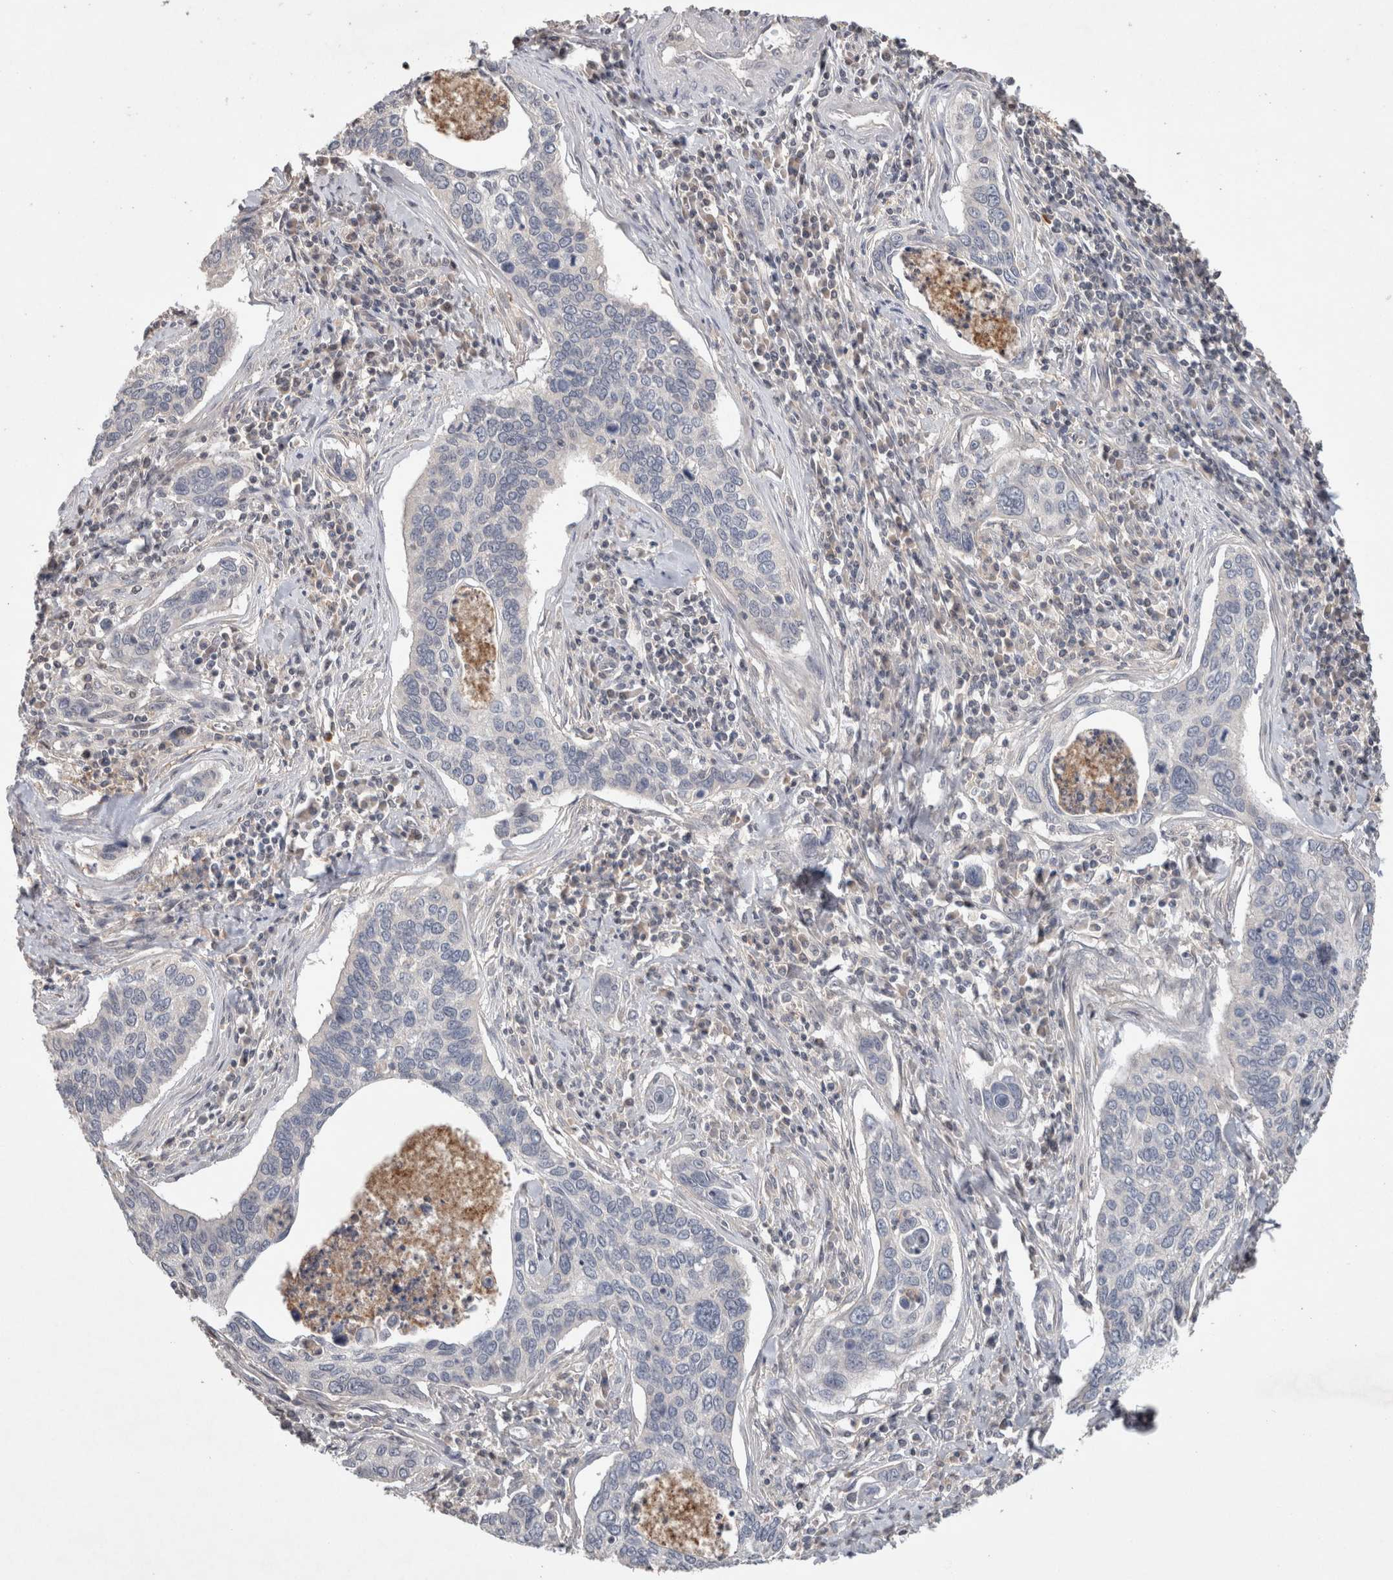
{"staining": {"intensity": "negative", "quantity": "none", "location": "none"}, "tissue": "cervical cancer", "cell_type": "Tumor cells", "image_type": "cancer", "snomed": [{"axis": "morphology", "description": "Squamous cell carcinoma, NOS"}, {"axis": "topography", "description": "Cervix"}], "caption": "A histopathology image of human cervical cancer (squamous cell carcinoma) is negative for staining in tumor cells. (DAB (3,3'-diaminobenzidine) IHC with hematoxylin counter stain).", "gene": "TRIM5", "patient": {"sex": "female", "age": 53}}